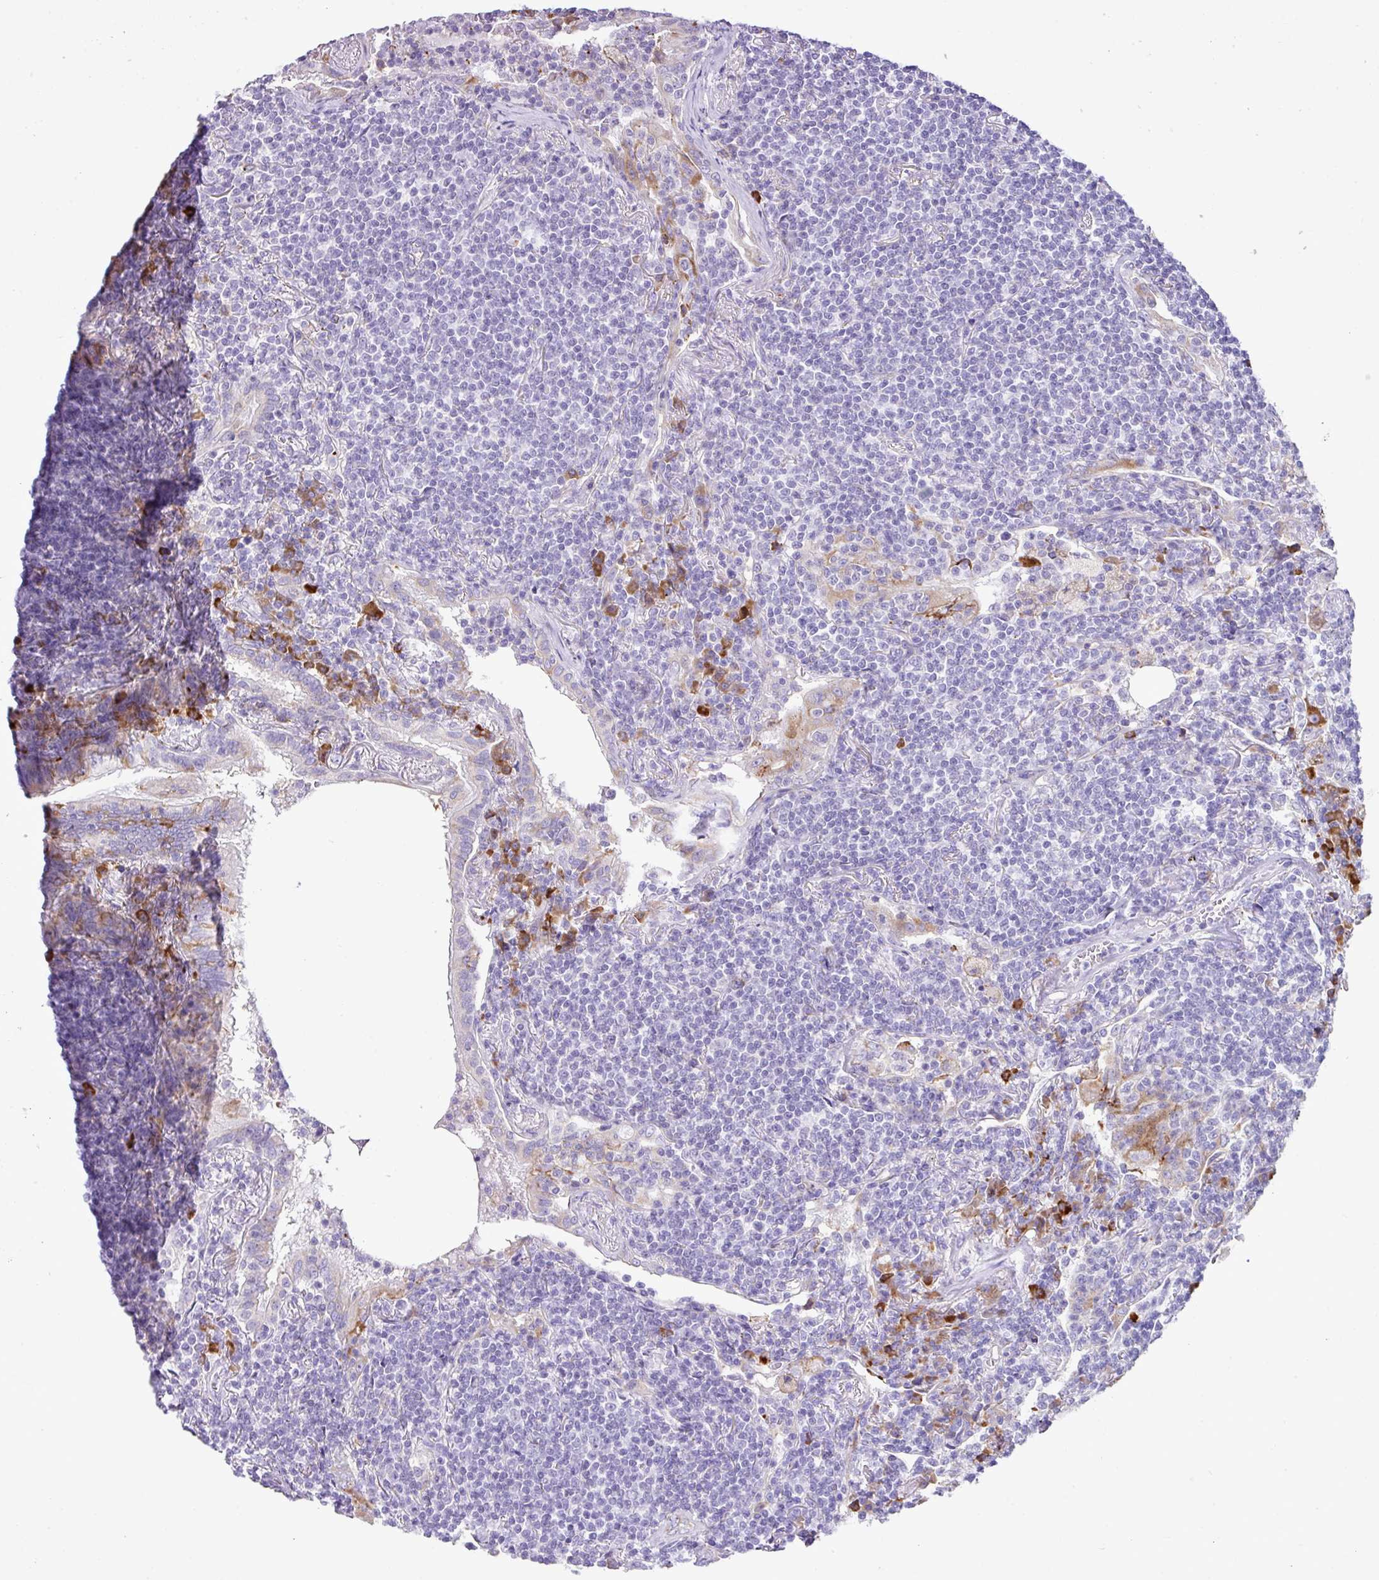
{"staining": {"intensity": "negative", "quantity": "none", "location": "none"}, "tissue": "lymphoma", "cell_type": "Tumor cells", "image_type": "cancer", "snomed": [{"axis": "morphology", "description": "Malignant lymphoma, non-Hodgkin's type, Low grade"}, {"axis": "topography", "description": "Lung"}], "caption": "Immunohistochemical staining of human malignant lymphoma, non-Hodgkin's type (low-grade) shows no significant positivity in tumor cells. (DAB (3,3'-diaminobenzidine) immunohistochemistry (IHC), high magnification).", "gene": "RGS21", "patient": {"sex": "female", "age": 71}}